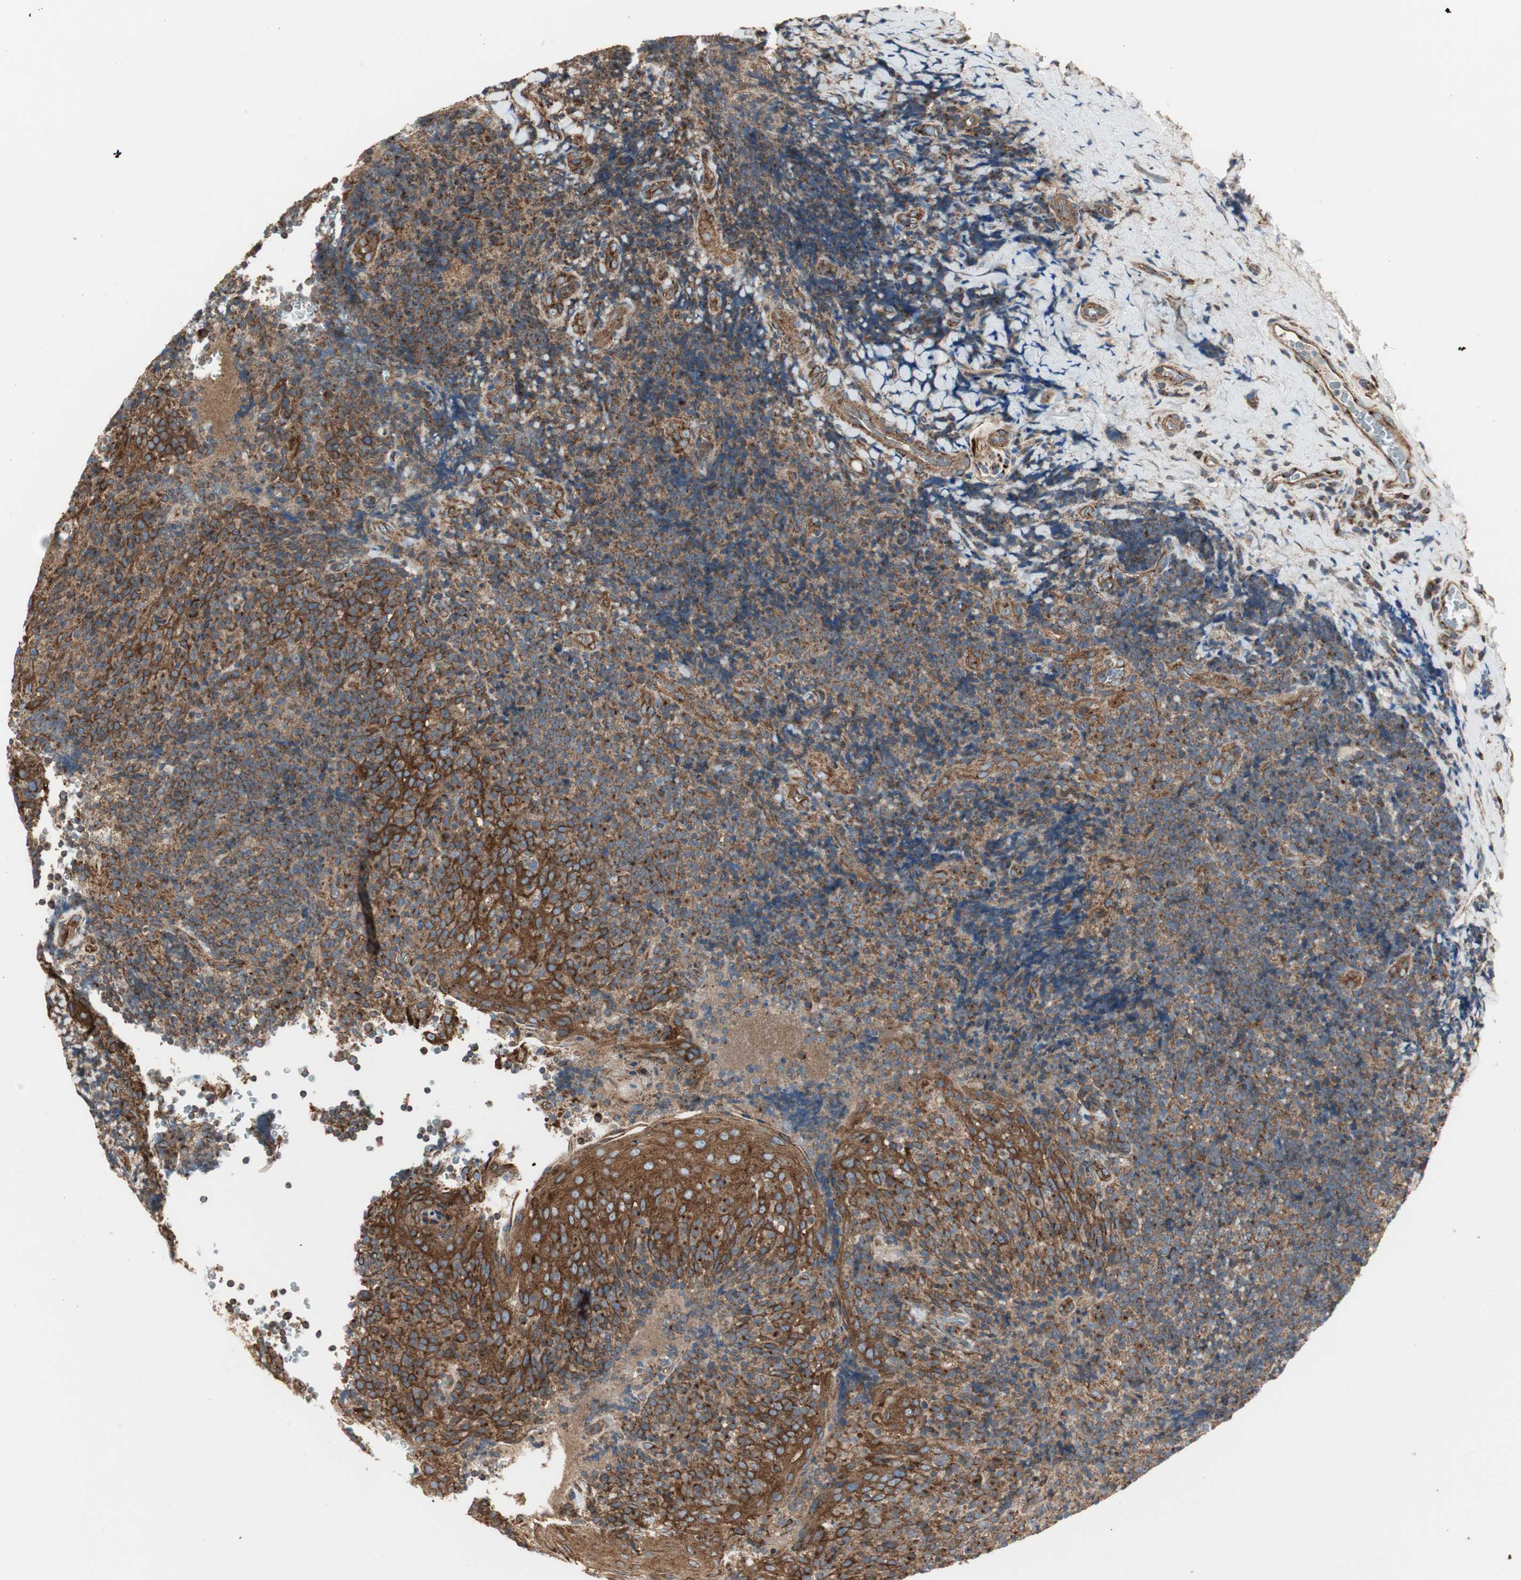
{"staining": {"intensity": "strong", "quantity": ">75%", "location": "cytoplasmic/membranous"}, "tissue": "lymphoma", "cell_type": "Tumor cells", "image_type": "cancer", "snomed": [{"axis": "morphology", "description": "Malignant lymphoma, non-Hodgkin's type, High grade"}, {"axis": "topography", "description": "Tonsil"}], "caption": "Tumor cells demonstrate strong cytoplasmic/membranous positivity in about >75% of cells in malignant lymphoma, non-Hodgkin's type (high-grade). (brown staining indicates protein expression, while blue staining denotes nuclei).", "gene": "H6PD", "patient": {"sex": "female", "age": 36}}